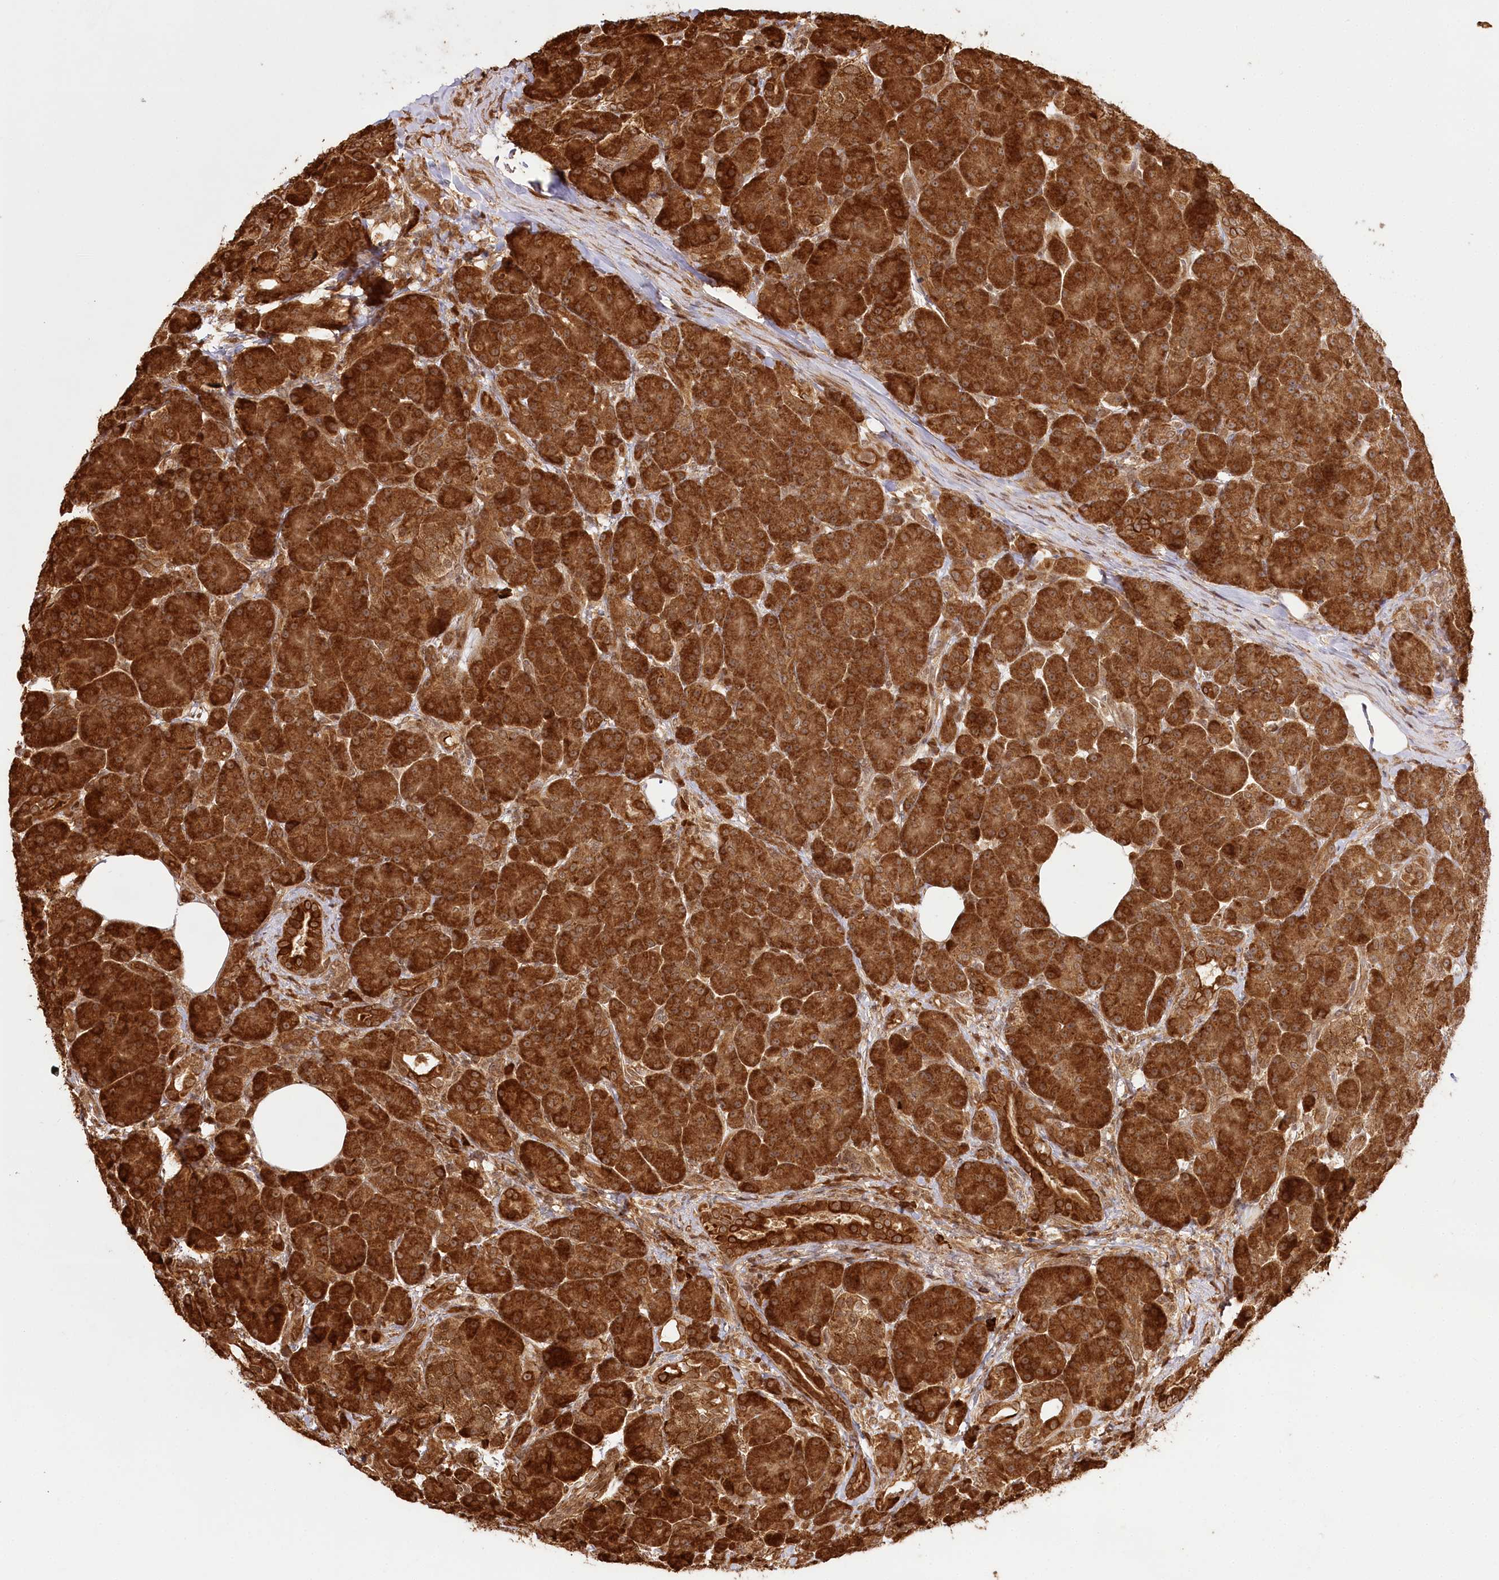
{"staining": {"intensity": "strong", "quantity": ">75%", "location": "cytoplasmic/membranous,nuclear"}, "tissue": "pancreas", "cell_type": "Exocrine glandular cells", "image_type": "normal", "snomed": [{"axis": "morphology", "description": "Normal tissue, NOS"}, {"axis": "topography", "description": "Pancreas"}], "caption": "Strong cytoplasmic/membranous,nuclear expression for a protein is identified in about >75% of exocrine glandular cells of benign pancreas using immunohistochemistry.", "gene": "ULK2", "patient": {"sex": "male", "age": 63}}